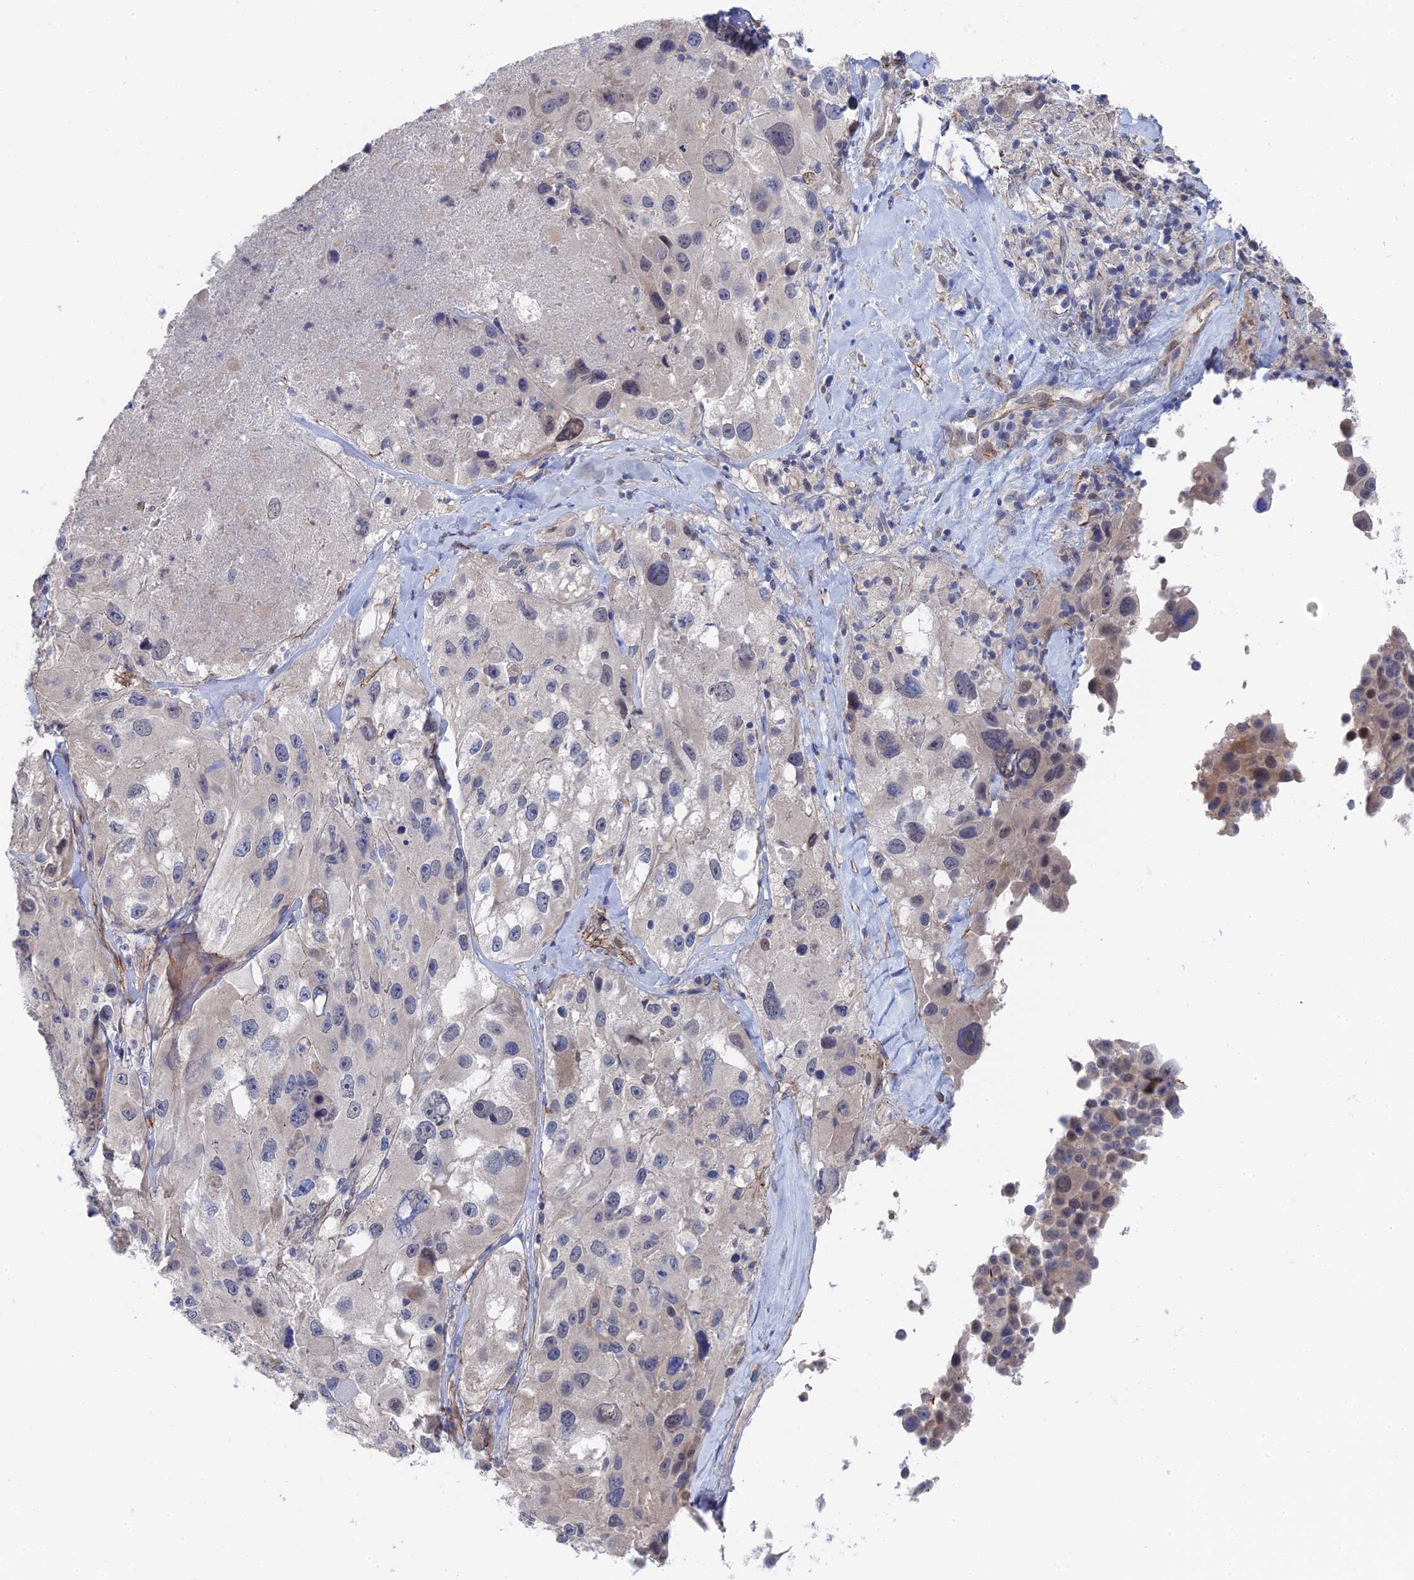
{"staining": {"intensity": "negative", "quantity": "none", "location": "none"}, "tissue": "melanoma", "cell_type": "Tumor cells", "image_type": "cancer", "snomed": [{"axis": "morphology", "description": "Malignant melanoma, Metastatic site"}, {"axis": "topography", "description": "Lymph node"}], "caption": "Photomicrograph shows no protein positivity in tumor cells of malignant melanoma (metastatic site) tissue.", "gene": "MTHFSD", "patient": {"sex": "male", "age": 62}}